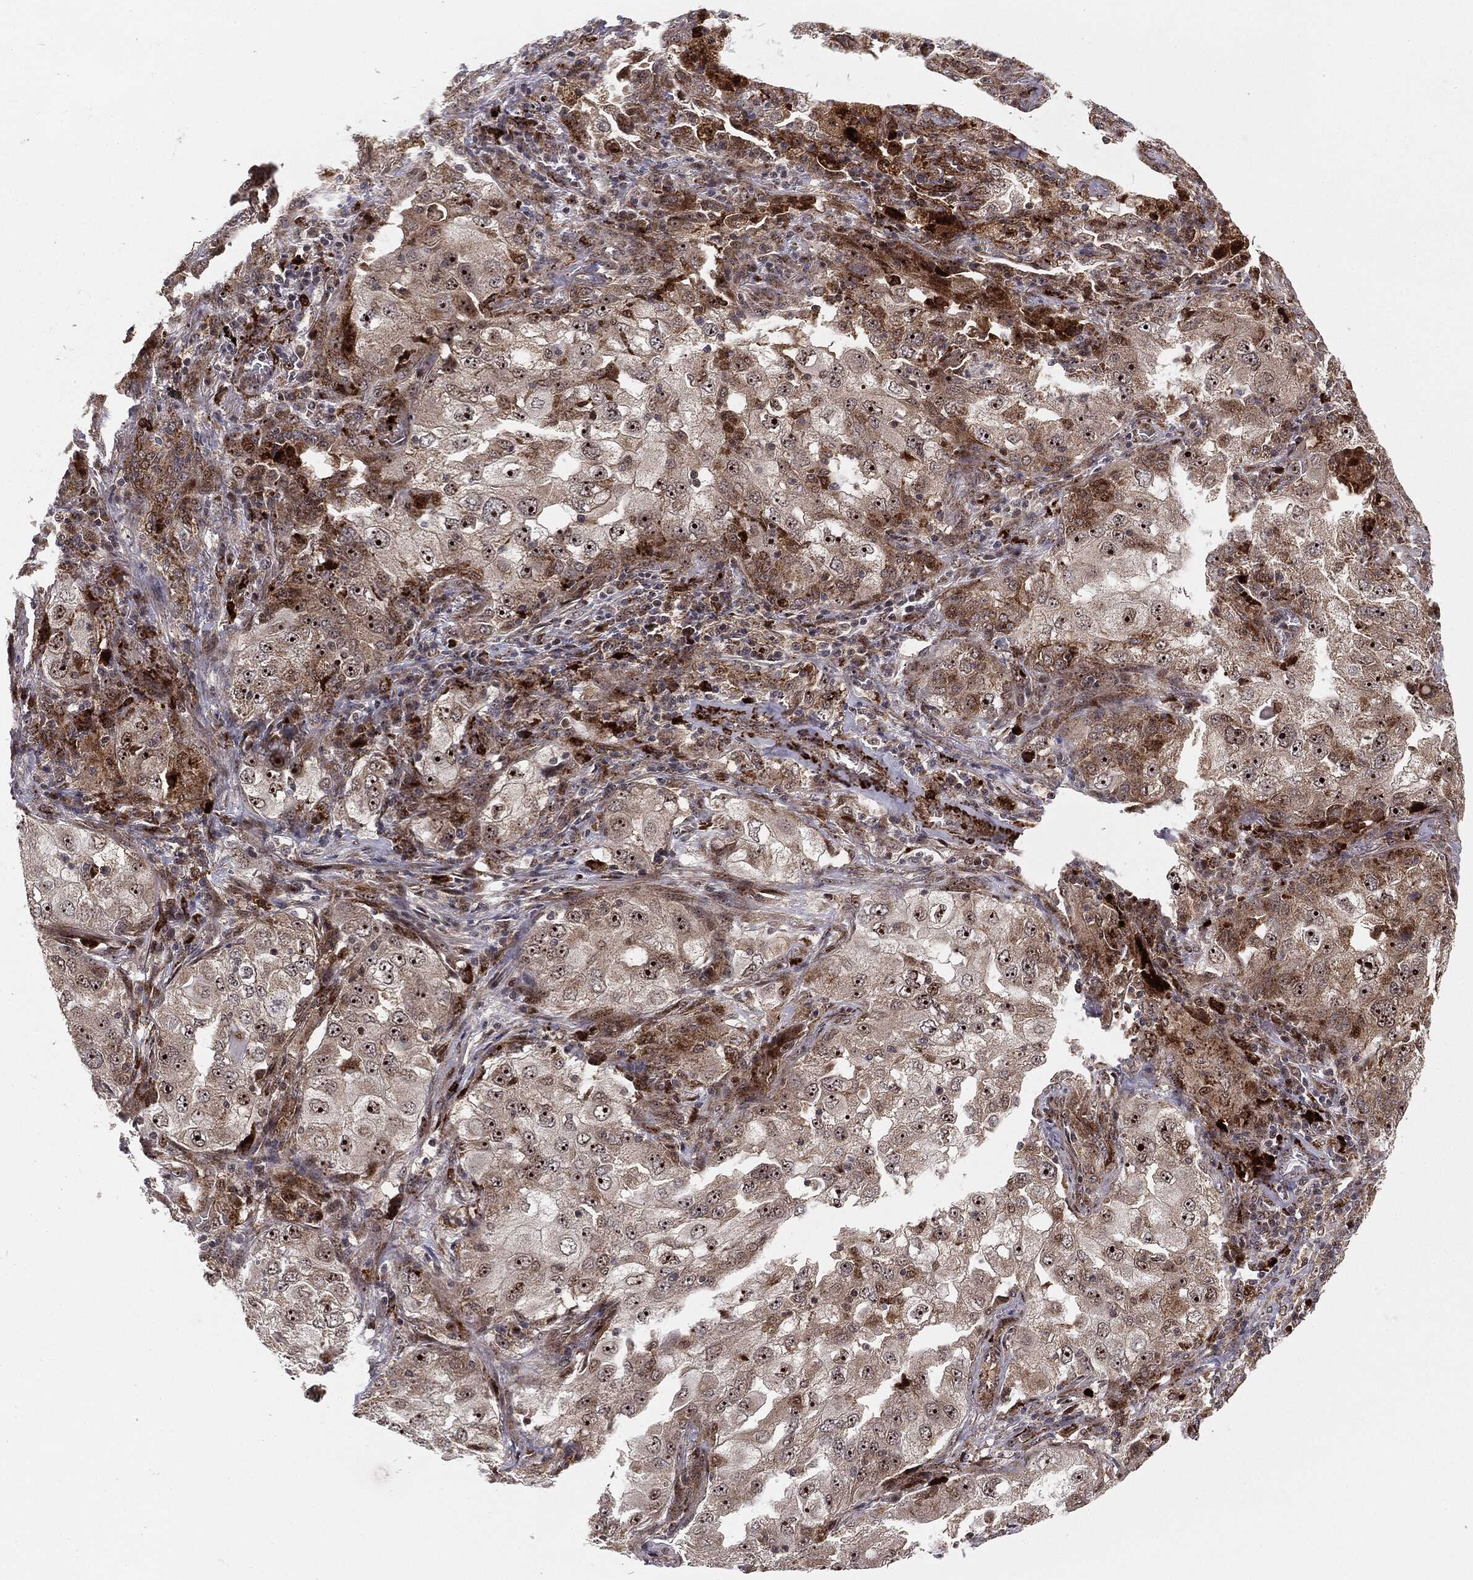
{"staining": {"intensity": "moderate", "quantity": ">75%", "location": "nuclear"}, "tissue": "lung cancer", "cell_type": "Tumor cells", "image_type": "cancer", "snomed": [{"axis": "morphology", "description": "Adenocarcinoma, NOS"}, {"axis": "topography", "description": "Lung"}], "caption": "Lung adenocarcinoma stained for a protein (brown) reveals moderate nuclear positive expression in about >75% of tumor cells.", "gene": "PTEN", "patient": {"sex": "female", "age": 61}}